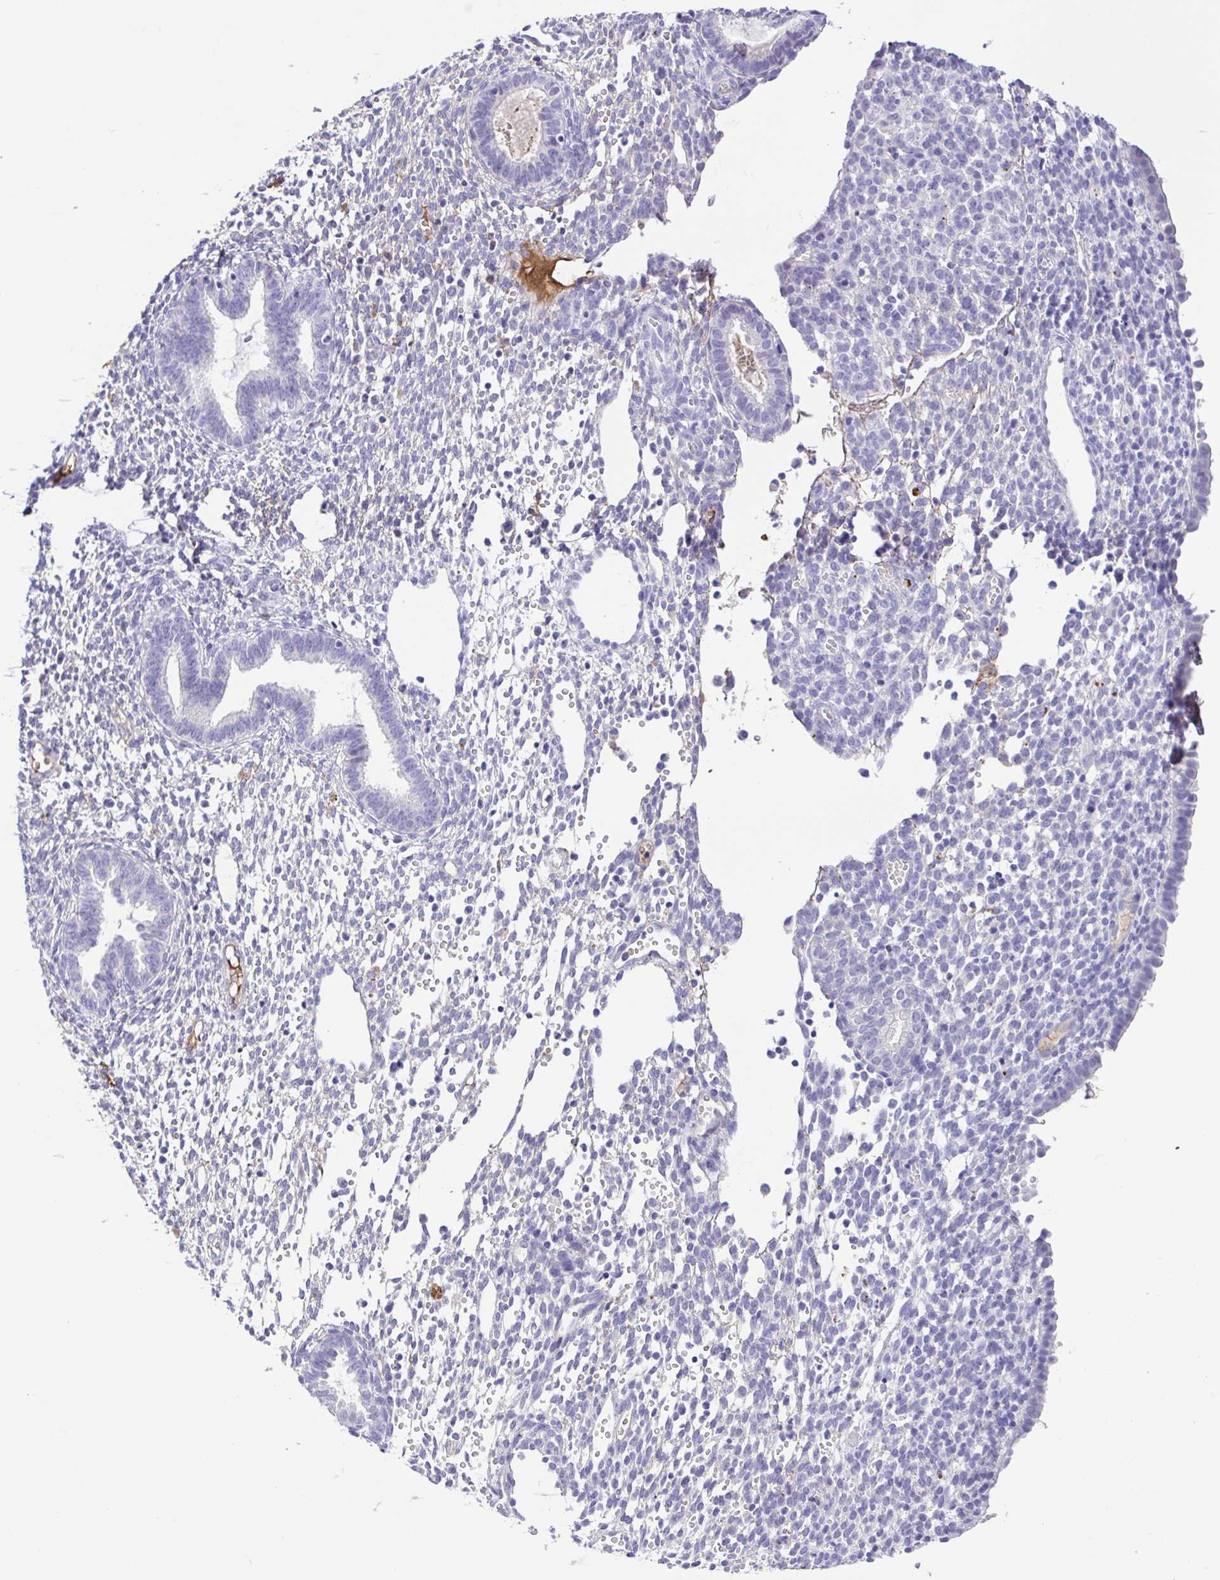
{"staining": {"intensity": "negative", "quantity": "none", "location": "none"}, "tissue": "endometrium", "cell_type": "Cells in endometrial stroma", "image_type": "normal", "snomed": [{"axis": "morphology", "description": "Normal tissue, NOS"}, {"axis": "topography", "description": "Endometrium"}], "caption": "This is a photomicrograph of immunohistochemistry staining of unremarkable endometrium, which shows no positivity in cells in endometrial stroma. The staining is performed using DAB (3,3'-diaminobenzidine) brown chromogen with nuclei counter-stained in using hematoxylin.", "gene": "IGFL1", "patient": {"sex": "female", "age": 36}}